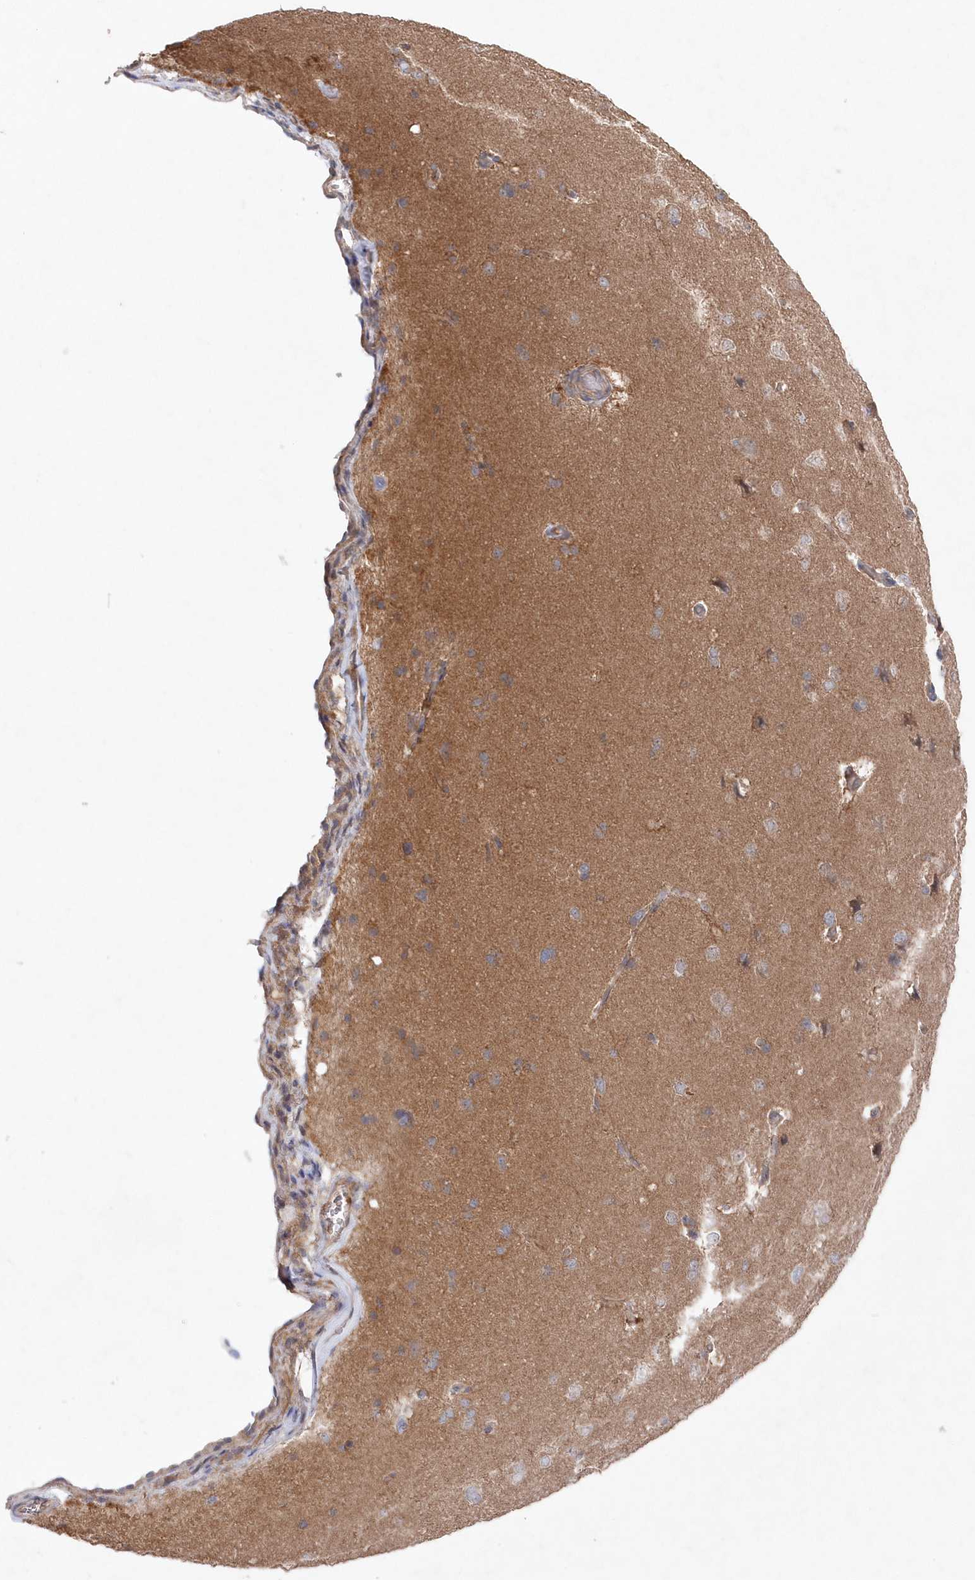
{"staining": {"intensity": "negative", "quantity": "none", "location": "none"}, "tissue": "cerebral cortex", "cell_type": "Endothelial cells", "image_type": "normal", "snomed": [{"axis": "morphology", "description": "Normal tissue, NOS"}, {"axis": "topography", "description": "Cerebral cortex"}], "caption": "Immunohistochemical staining of benign human cerebral cortex displays no significant positivity in endothelial cells. (DAB immunohistochemistry (IHC) with hematoxylin counter stain).", "gene": "ASNSD1", "patient": {"sex": "male", "age": 62}}